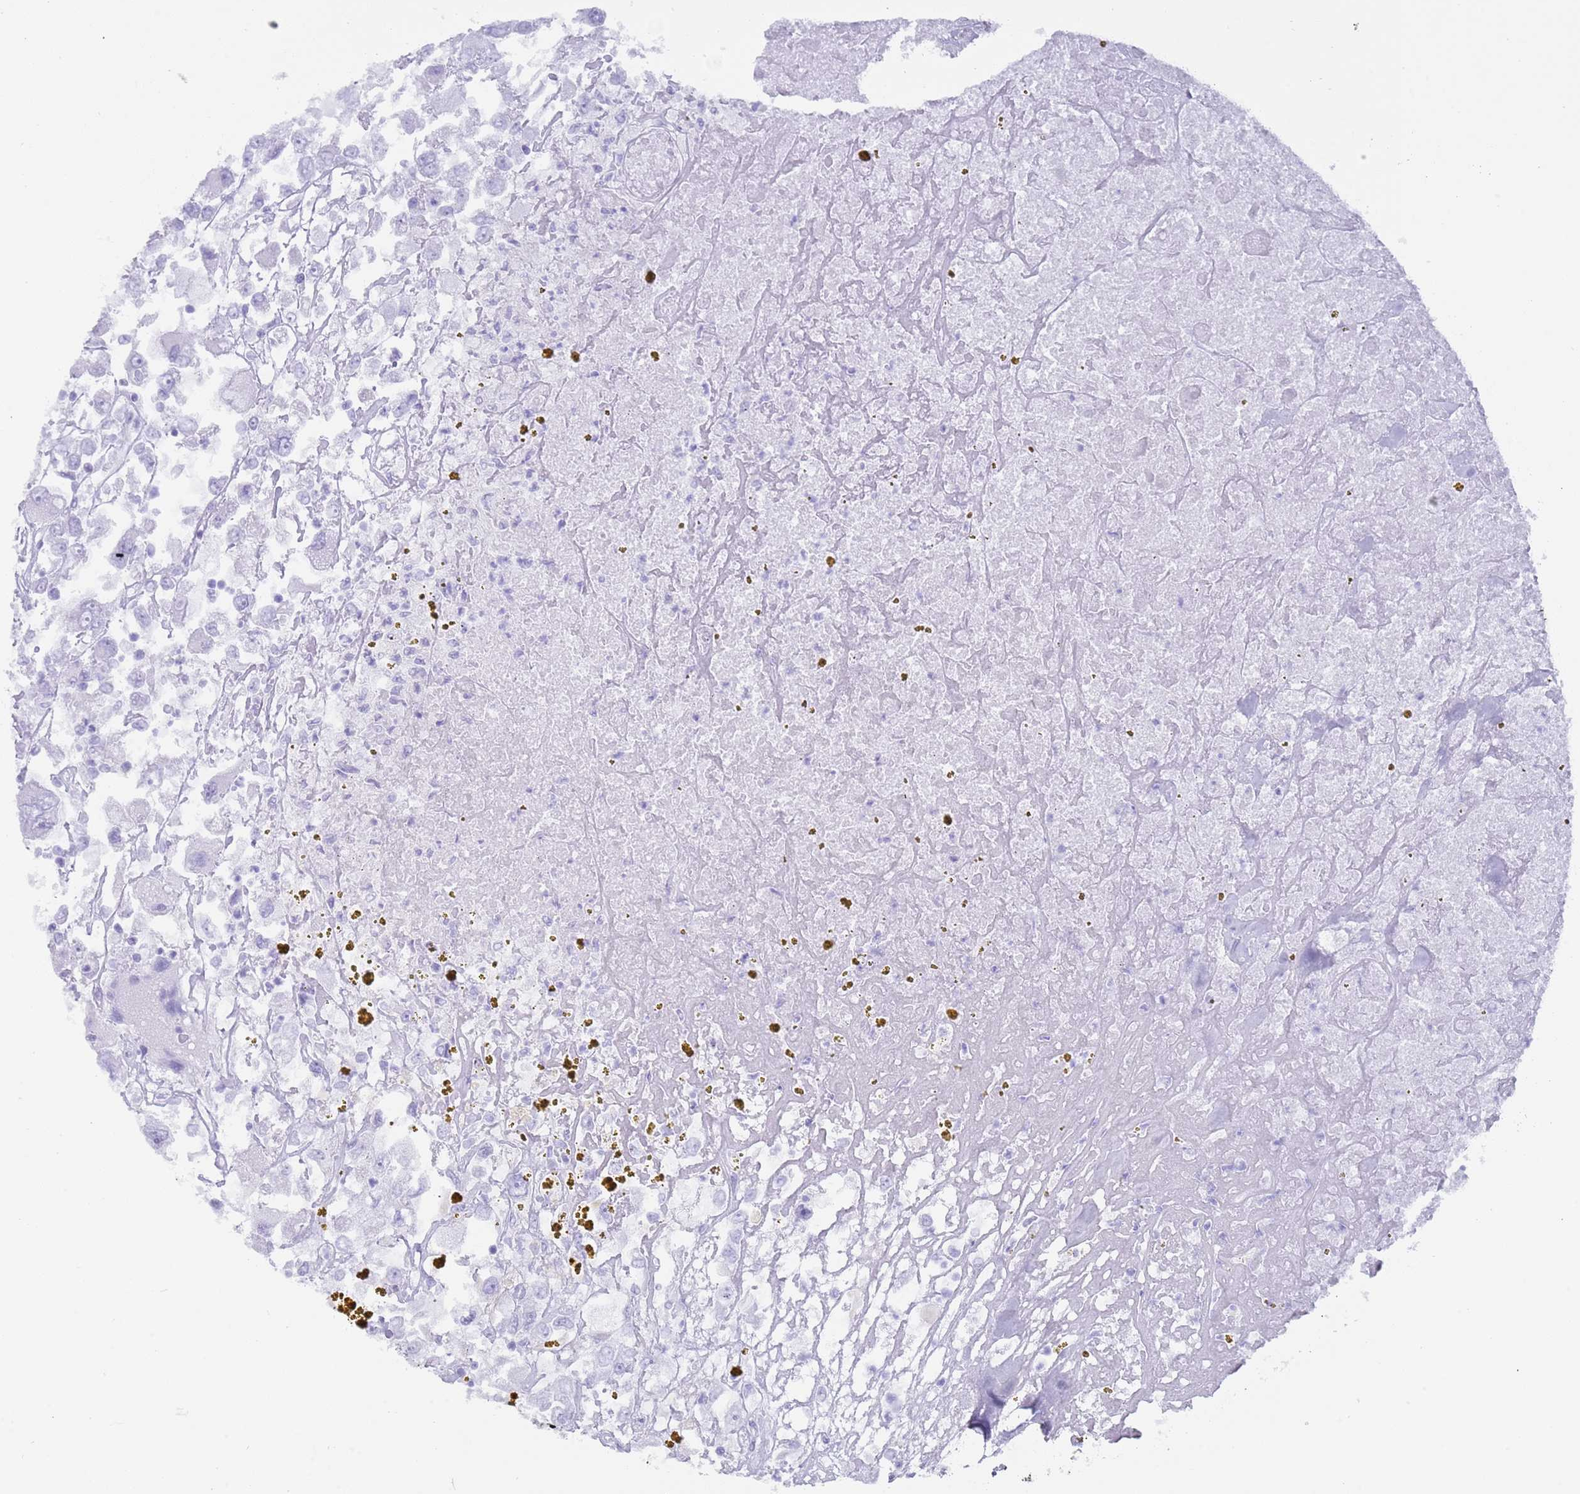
{"staining": {"intensity": "negative", "quantity": "none", "location": "none"}, "tissue": "renal cancer", "cell_type": "Tumor cells", "image_type": "cancer", "snomed": [{"axis": "morphology", "description": "Adenocarcinoma, NOS"}, {"axis": "topography", "description": "Kidney"}], "caption": "Immunohistochemical staining of human renal adenocarcinoma reveals no significant positivity in tumor cells.", "gene": "MYADML2", "patient": {"sex": "female", "age": 52}}